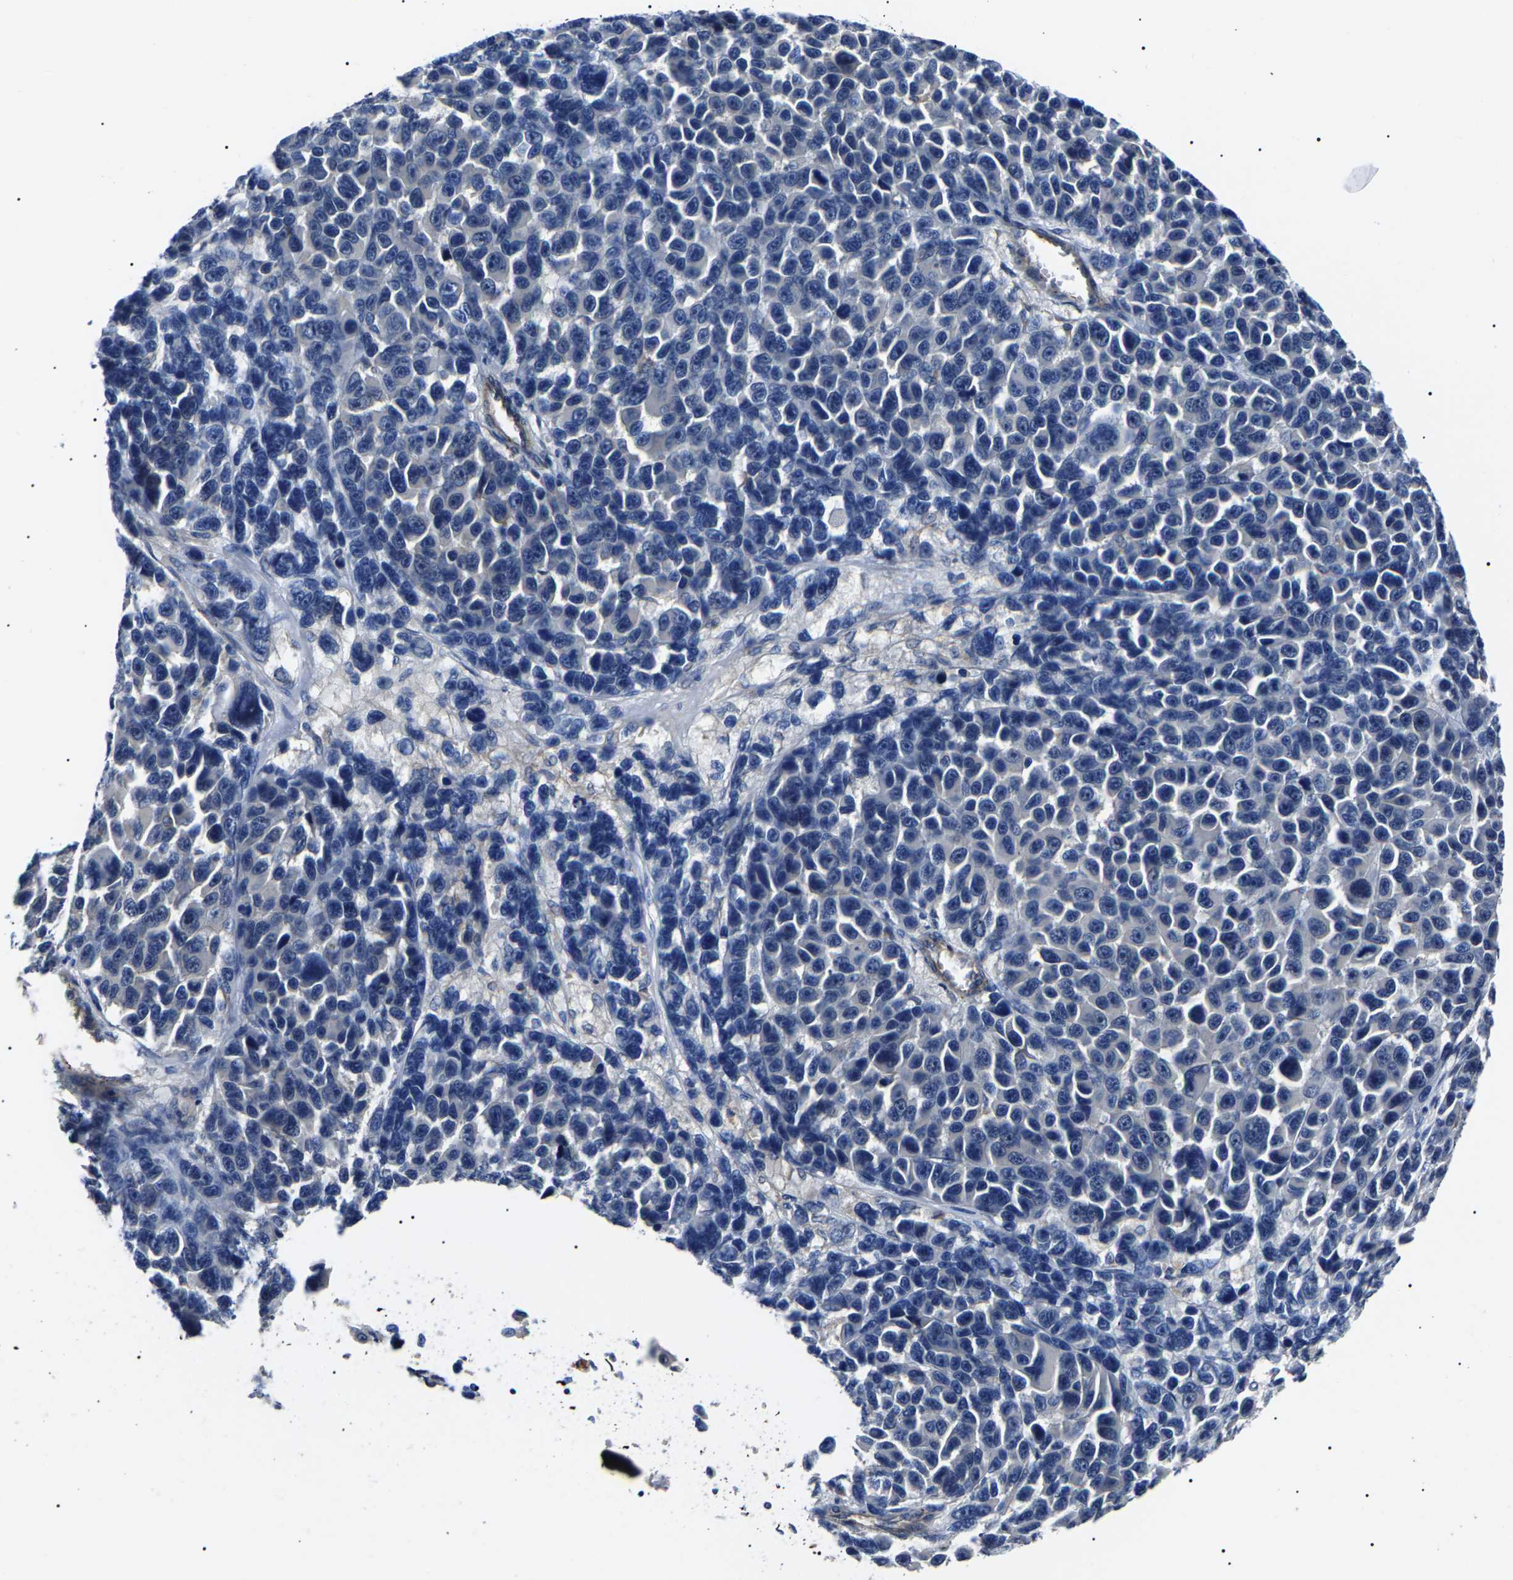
{"staining": {"intensity": "negative", "quantity": "none", "location": "none"}, "tissue": "melanoma", "cell_type": "Tumor cells", "image_type": "cancer", "snomed": [{"axis": "morphology", "description": "Malignant melanoma, NOS"}, {"axis": "topography", "description": "Skin"}], "caption": "This is a image of immunohistochemistry (IHC) staining of malignant melanoma, which shows no expression in tumor cells.", "gene": "KLHL42", "patient": {"sex": "male", "age": 53}}